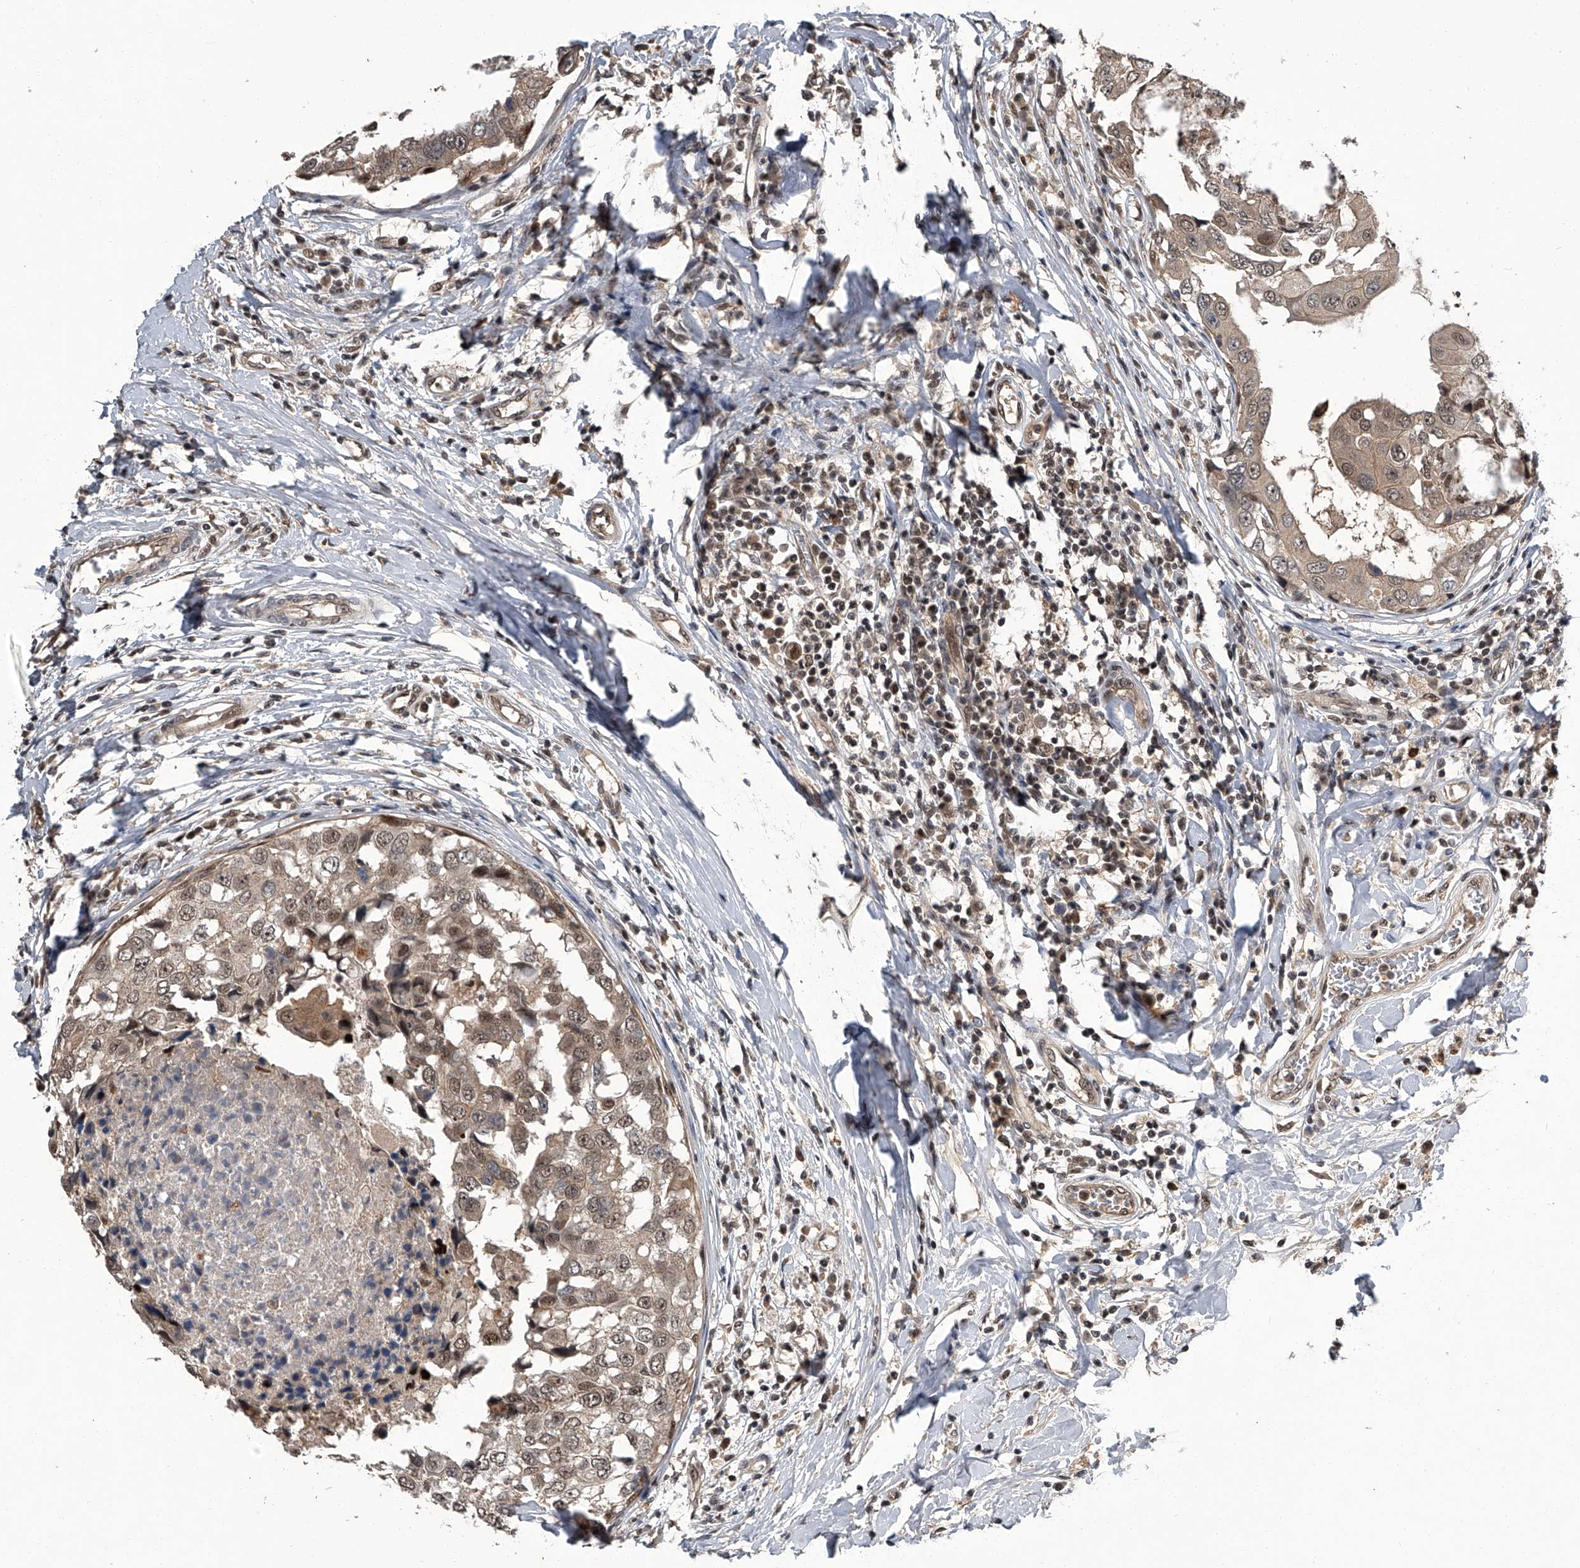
{"staining": {"intensity": "moderate", "quantity": ">75%", "location": "cytoplasmic/membranous,nuclear"}, "tissue": "breast cancer", "cell_type": "Tumor cells", "image_type": "cancer", "snomed": [{"axis": "morphology", "description": "Duct carcinoma"}, {"axis": "topography", "description": "Breast"}], "caption": "This is an image of immunohistochemistry (IHC) staining of breast invasive ductal carcinoma, which shows moderate positivity in the cytoplasmic/membranous and nuclear of tumor cells.", "gene": "SLC12A8", "patient": {"sex": "female", "age": 27}}